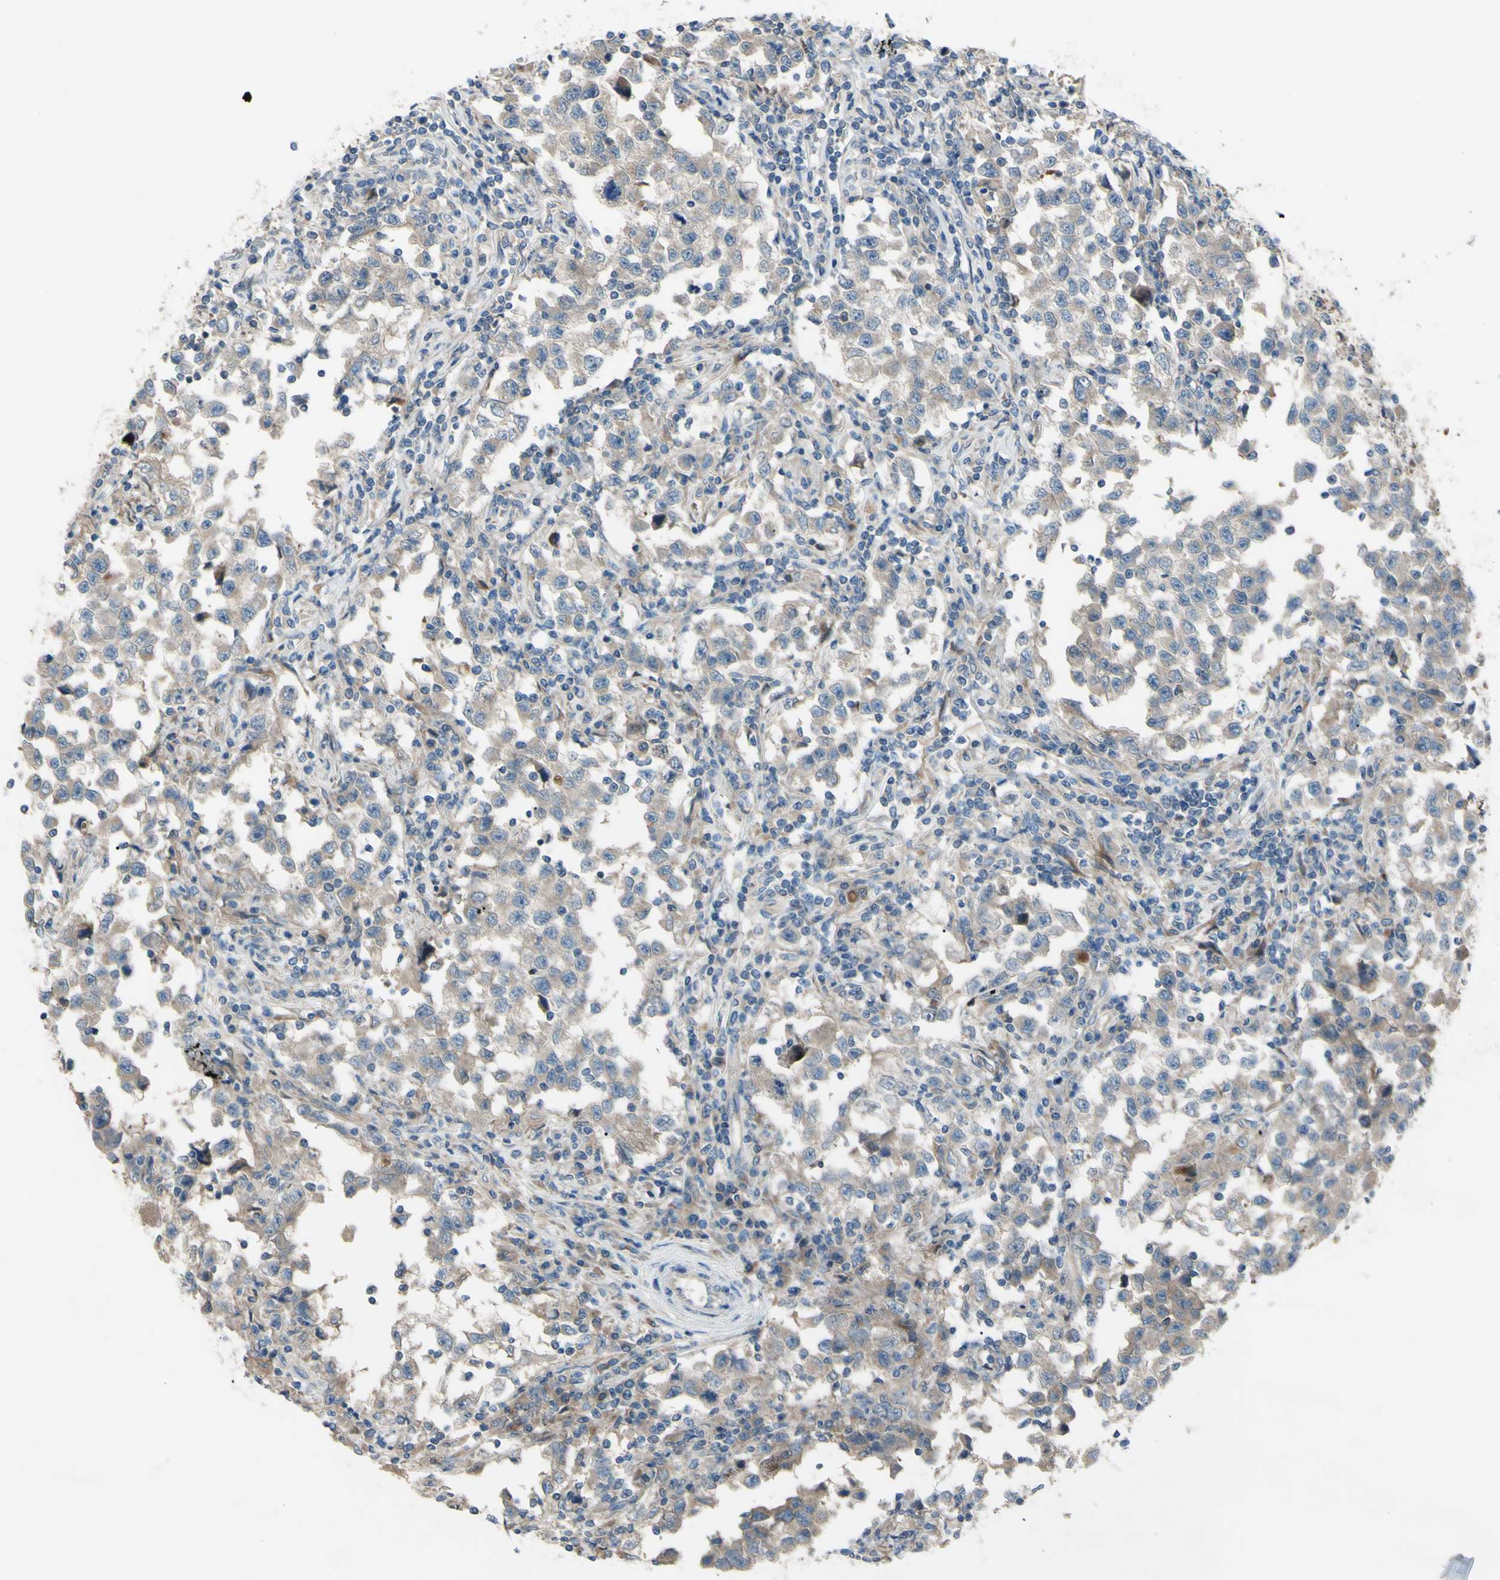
{"staining": {"intensity": "weak", "quantity": ">75%", "location": "cytoplasmic/membranous"}, "tissue": "testis cancer", "cell_type": "Tumor cells", "image_type": "cancer", "snomed": [{"axis": "morphology", "description": "Carcinoma, Embryonal, NOS"}, {"axis": "topography", "description": "Testis"}], "caption": "Embryonal carcinoma (testis) tissue shows weak cytoplasmic/membranous positivity in approximately >75% of tumor cells, visualized by immunohistochemistry.", "gene": "AFP", "patient": {"sex": "male", "age": 21}}